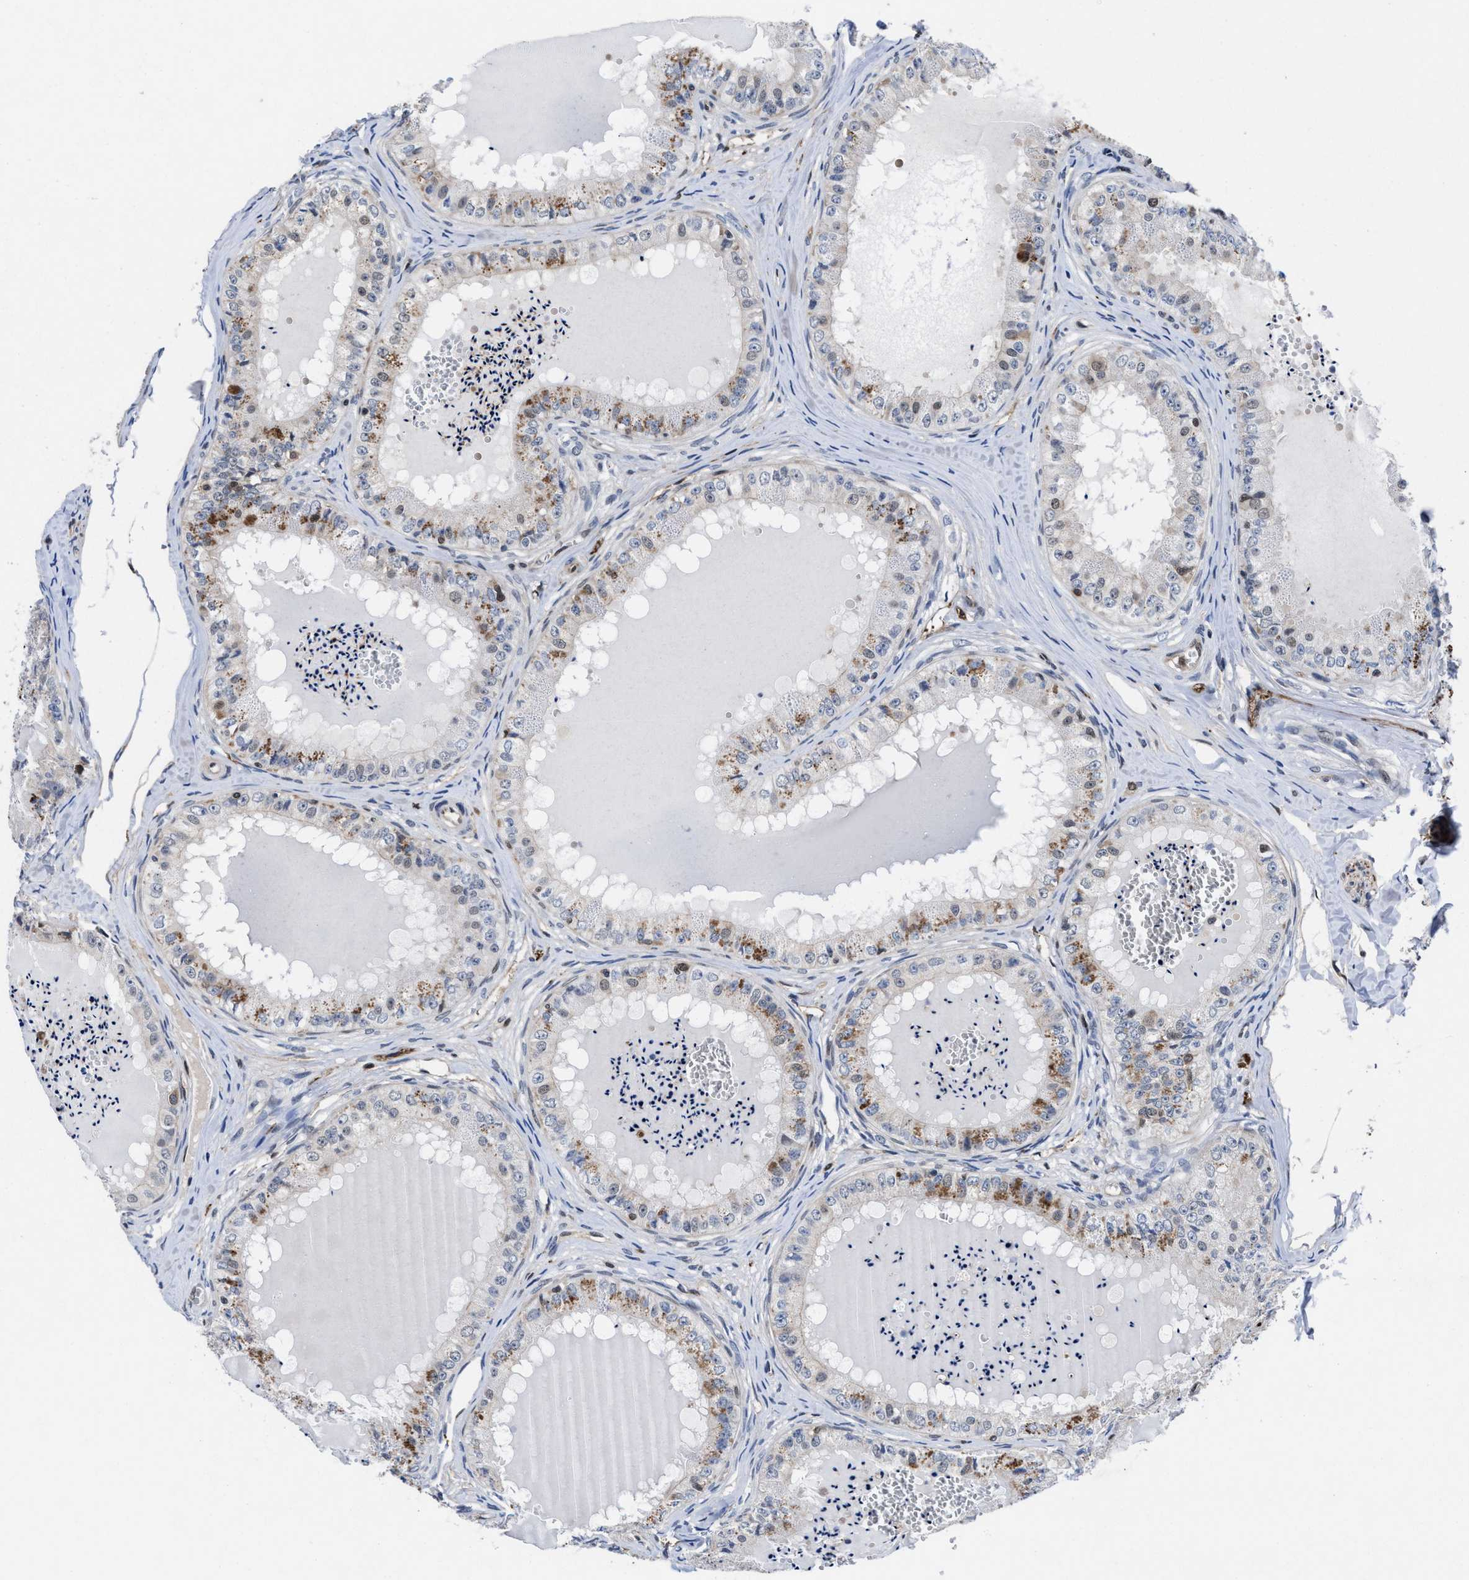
{"staining": {"intensity": "weak", "quantity": "25%-75%", "location": "cytoplasmic/membranous,nuclear"}, "tissue": "epididymis", "cell_type": "Glandular cells", "image_type": "normal", "snomed": [{"axis": "morphology", "description": "Normal tissue, NOS"}, {"axis": "topography", "description": "Epididymis"}], "caption": "Immunohistochemistry photomicrograph of normal human epididymis stained for a protein (brown), which shows low levels of weak cytoplasmic/membranous,nuclear staining in about 25%-75% of glandular cells.", "gene": "ACLY", "patient": {"sex": "male", "age": 31}}